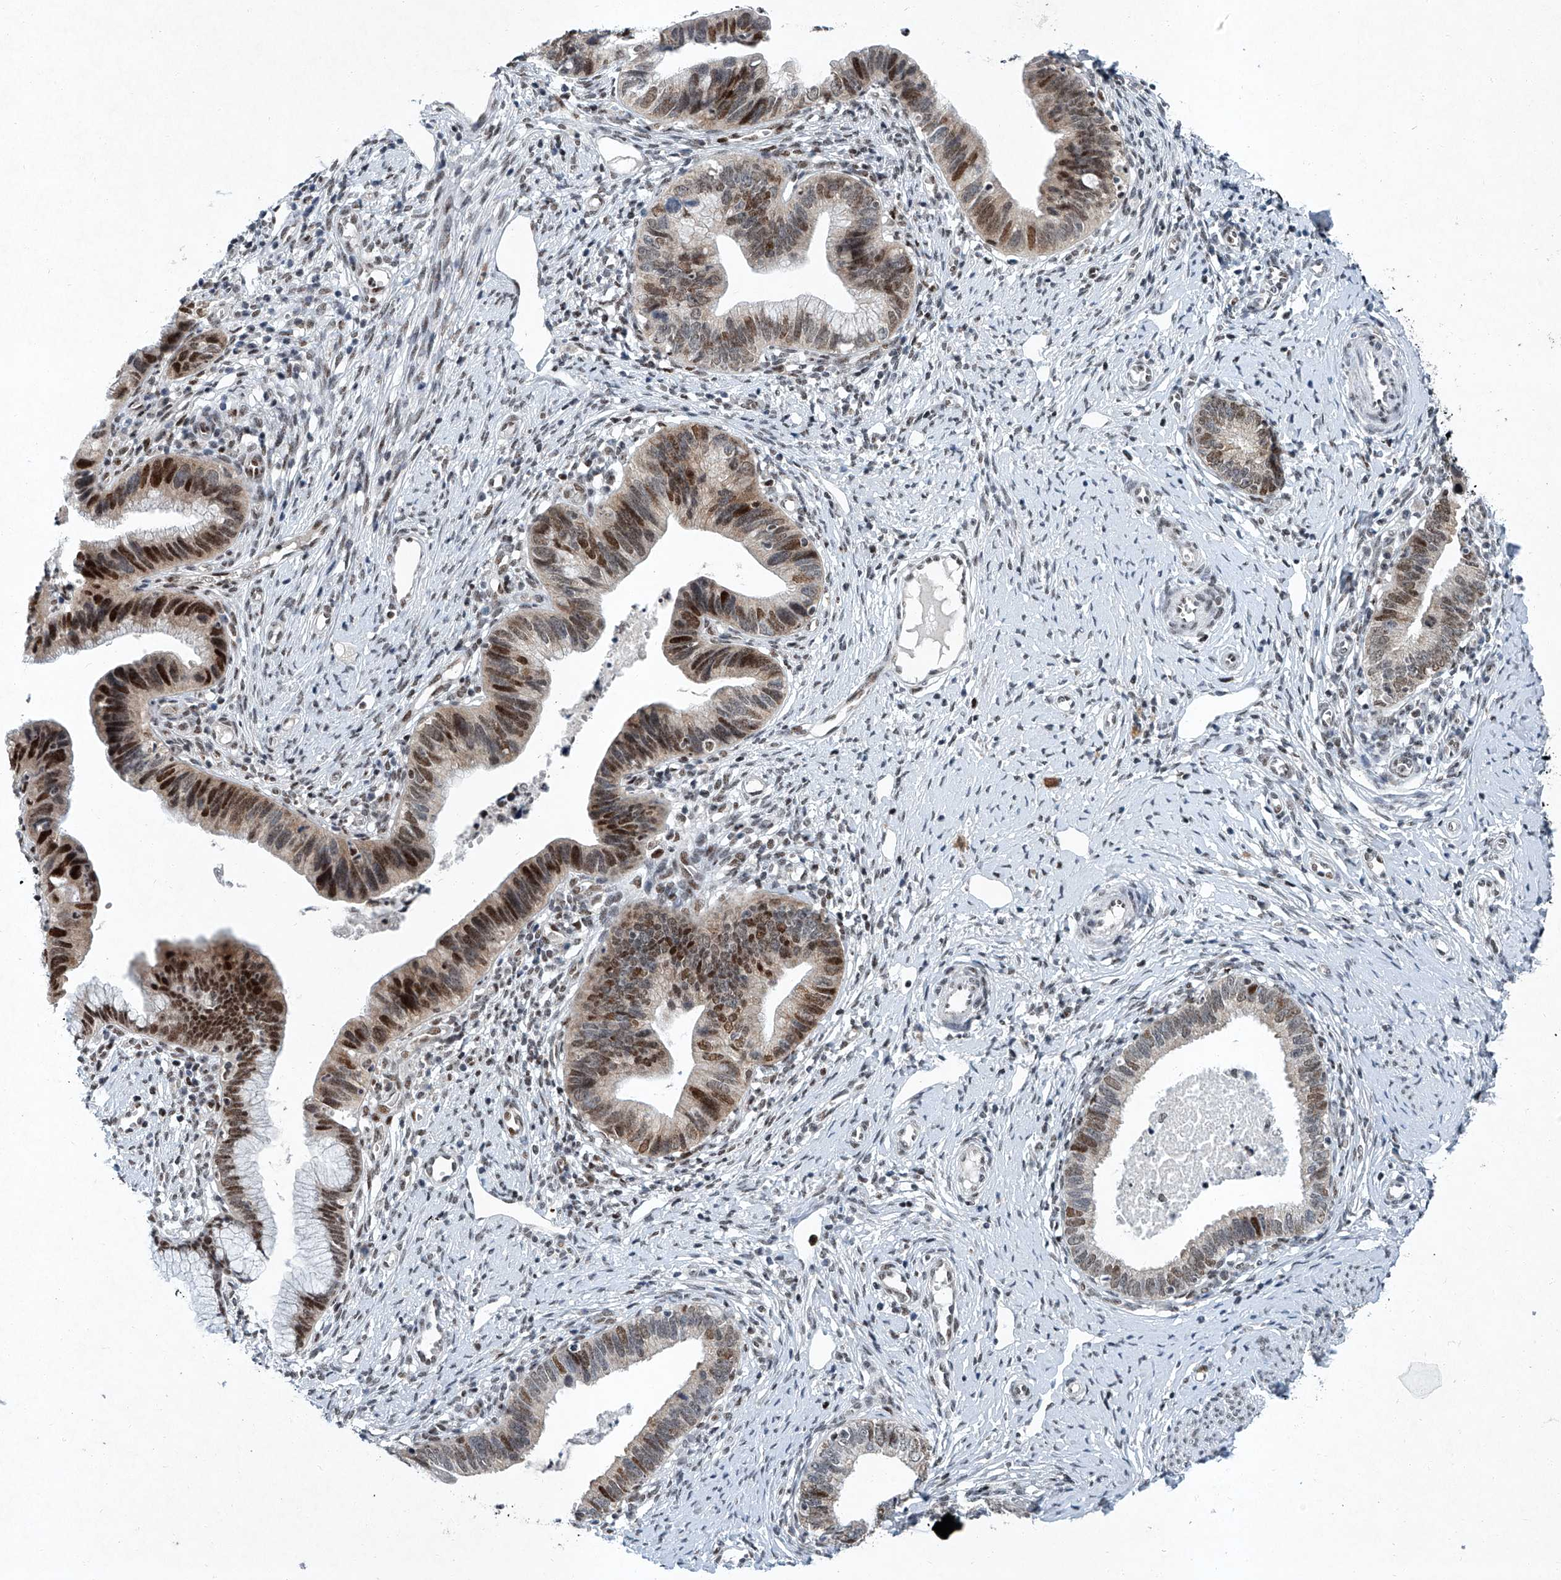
{"staining": {"intensity": "strong", "quantity": "25%-75%", "location": "nuclear"}, "tissue": "cervical cancer", "cell_type": "Tumor cells", "image_type": "cancer", "snomed": [{"axis": "morphology", "description": "Adenocarcinoma, NOS"}, {"axis": "topography", "description": "Cervix"}], "caption": "A high-resolution micrograph shows immunohistochemistry staining of cervical cancer (adenocarcinoma), which reveals strong nuclear positivity in about 25%-75% of tumor cells.", "gene": "TFDP1", "patient": {"sex": "female", "age": 36}}